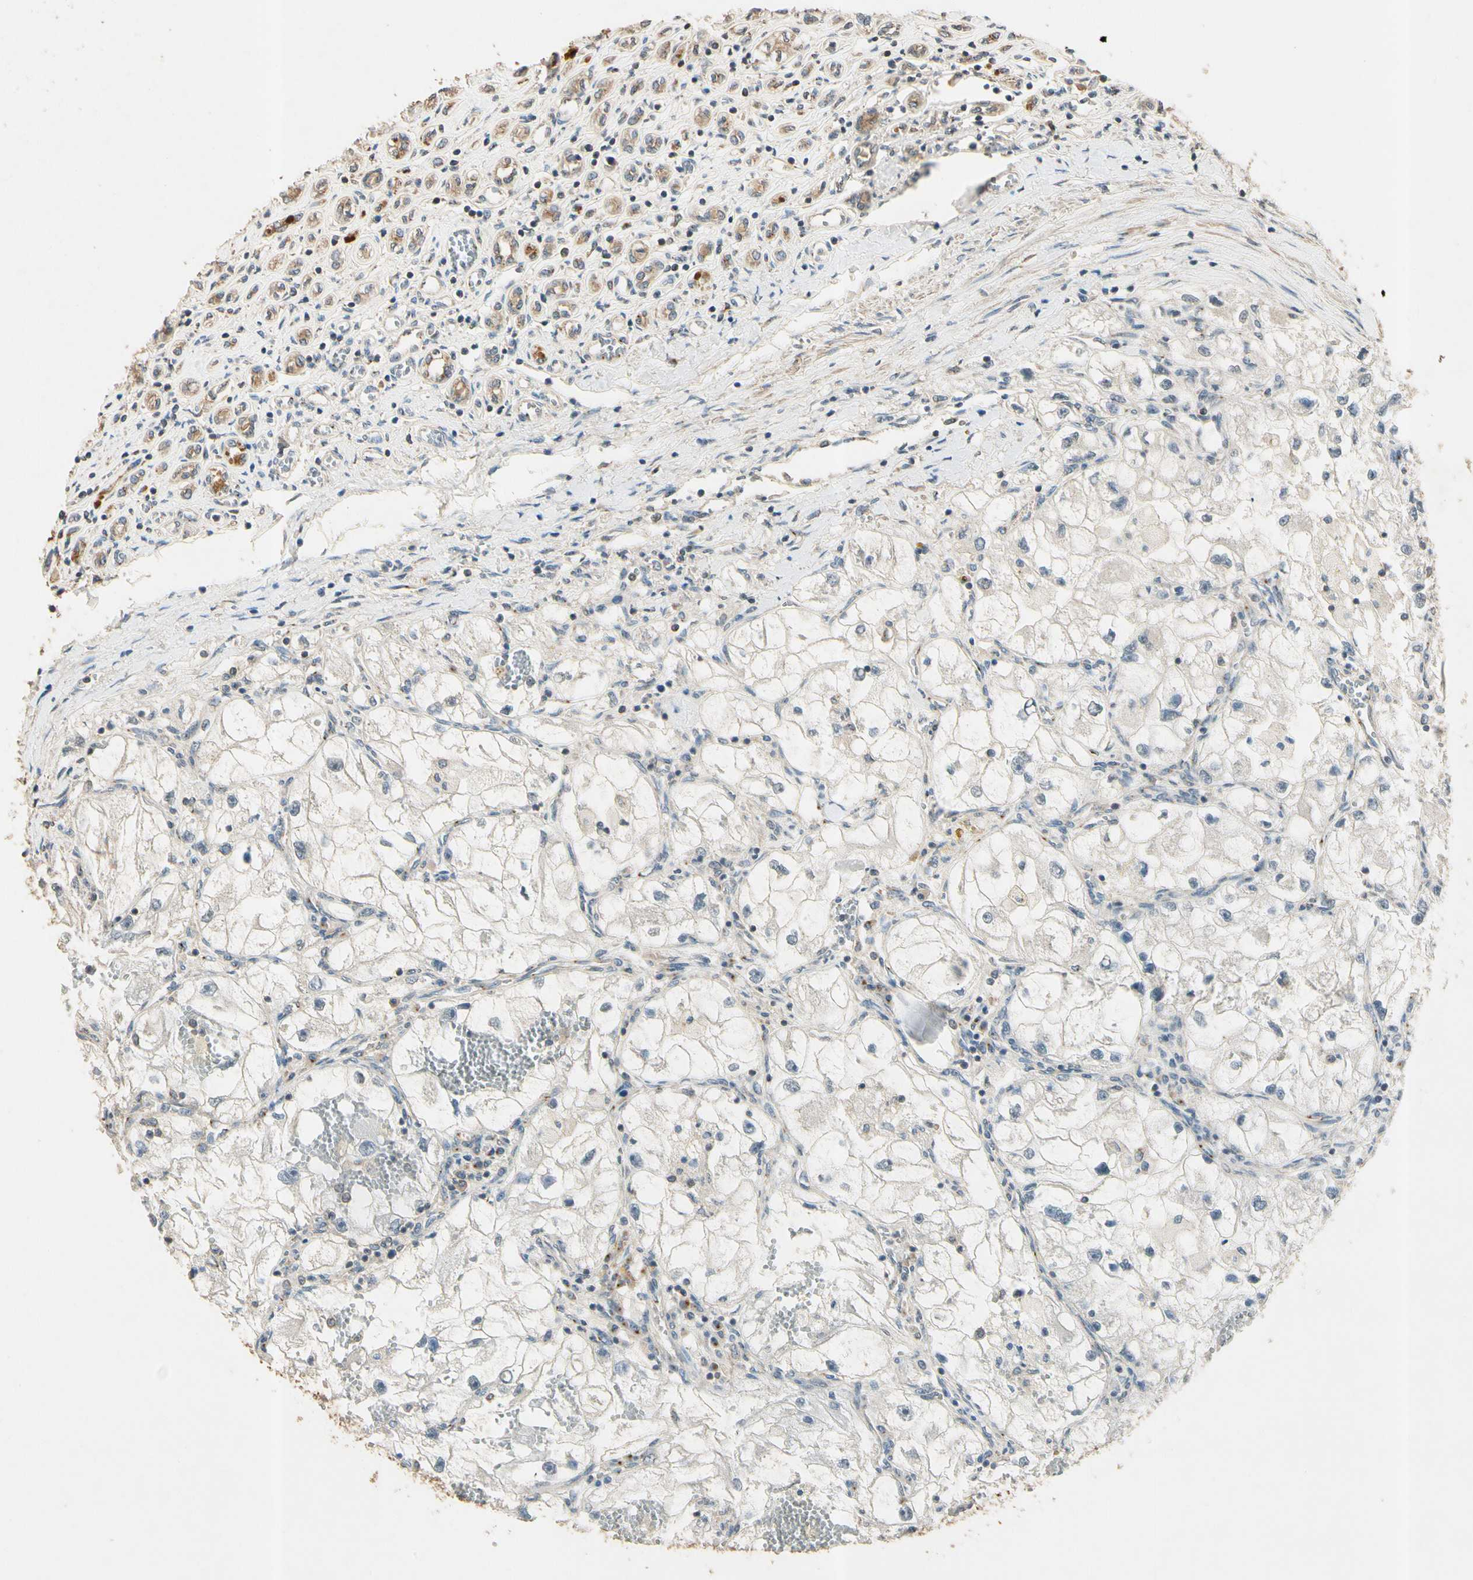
{"staining": {"intensity": "moderate", "quantity": "25%-75%", "location": "cytoplasmic/membranous"}, "tissue": "renal cancer", "cell_type": "Tumor cells", "image_type": "cancer", "snomed": [{"axis": "morphology", "description": "Adenocarcinoma, NOS"}, {"axis": "topography", "description": "Kidney"}], "caption": "Brown immunohistochemical staining in human renal adenocarcinoma demonstrates moderate cytoplasmic/membranous positivity in approximately 25%-75% of tumor cells.", "gene": "AKAP9", "patient": {"sex": "female", "age": 70}}